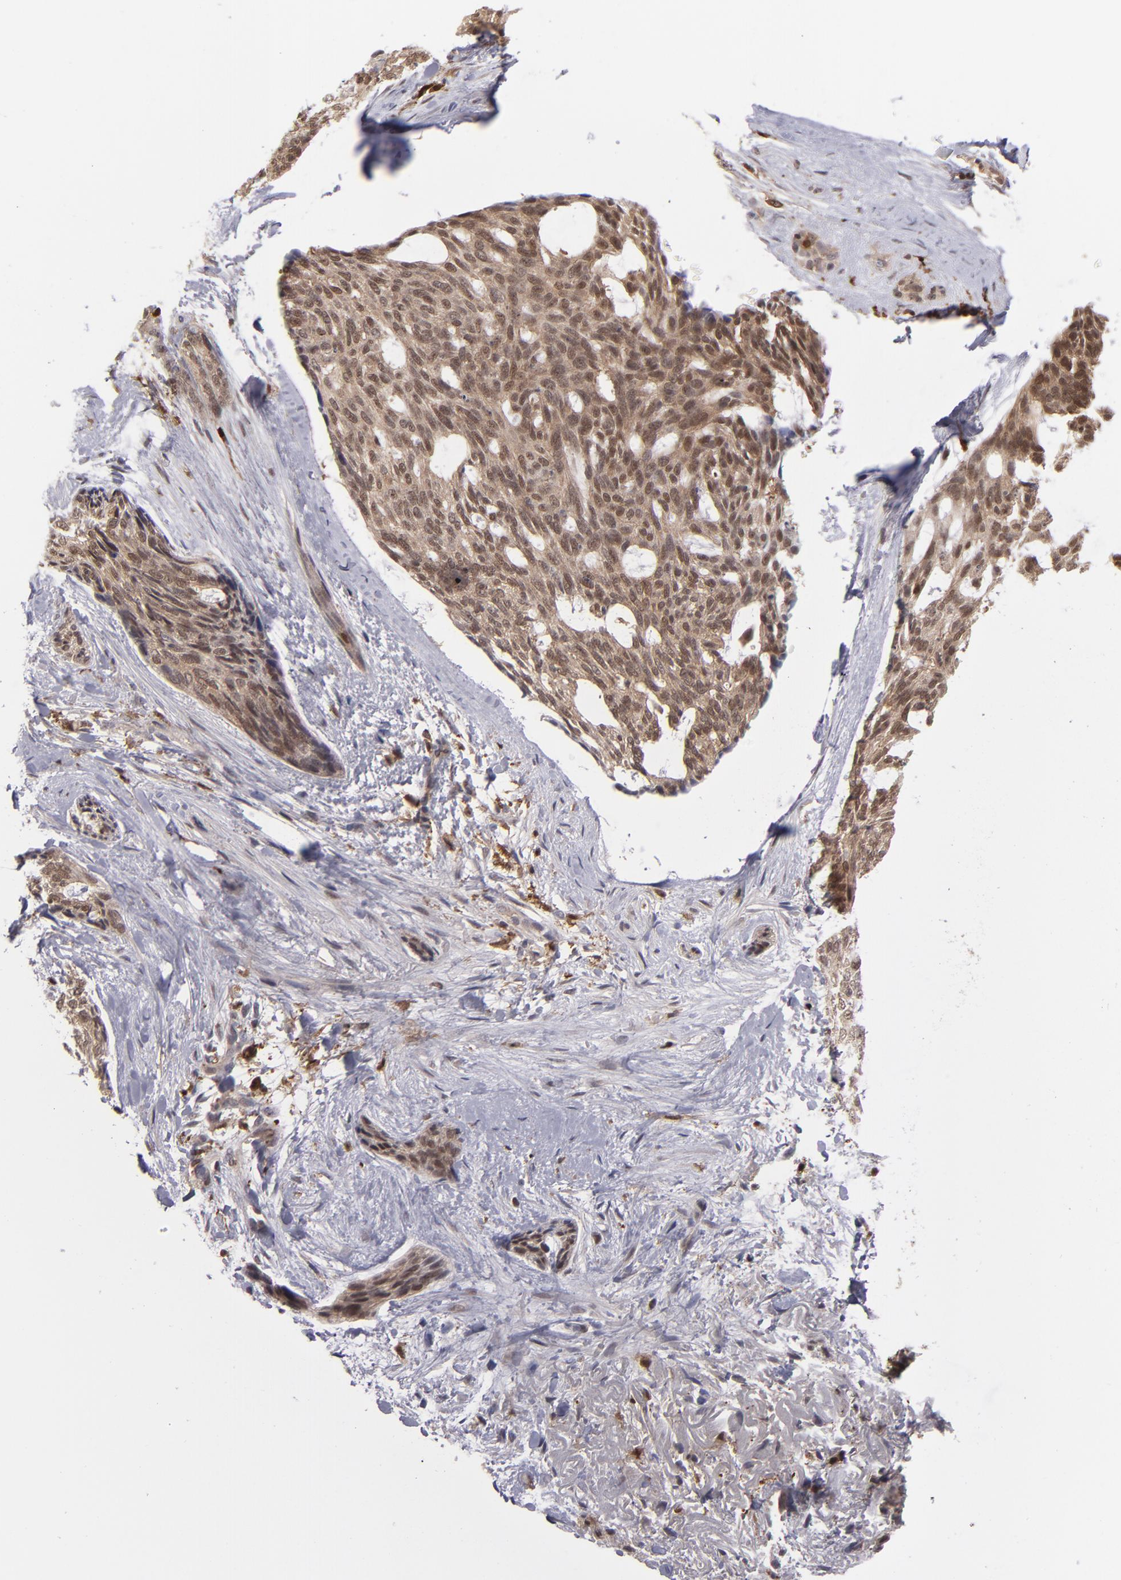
{"staining": {"intensity": "weak", "quantity": ">75%", "location": "cytoplasmic/membranous,nuclear"}, "tissue": "skin cancer", "cell_type": "Tumor cells", "image_type": "cancer", "snomed": [{"axis": "morphology", "description": "Normal tissue, NOS"}, {"axis": "morphology", "description": "Basal cell carcinoma"}, {"axis": "topography", "description": "Skin"}], "caption": "Protein staining exhibits weak cytoplasmic/membranous and nuclear expression in approximately >75% of tumor cells in basal cell carcinoma (skin).", "gene": "GRB2", "patient": {"sex": "female", "age": 71}}